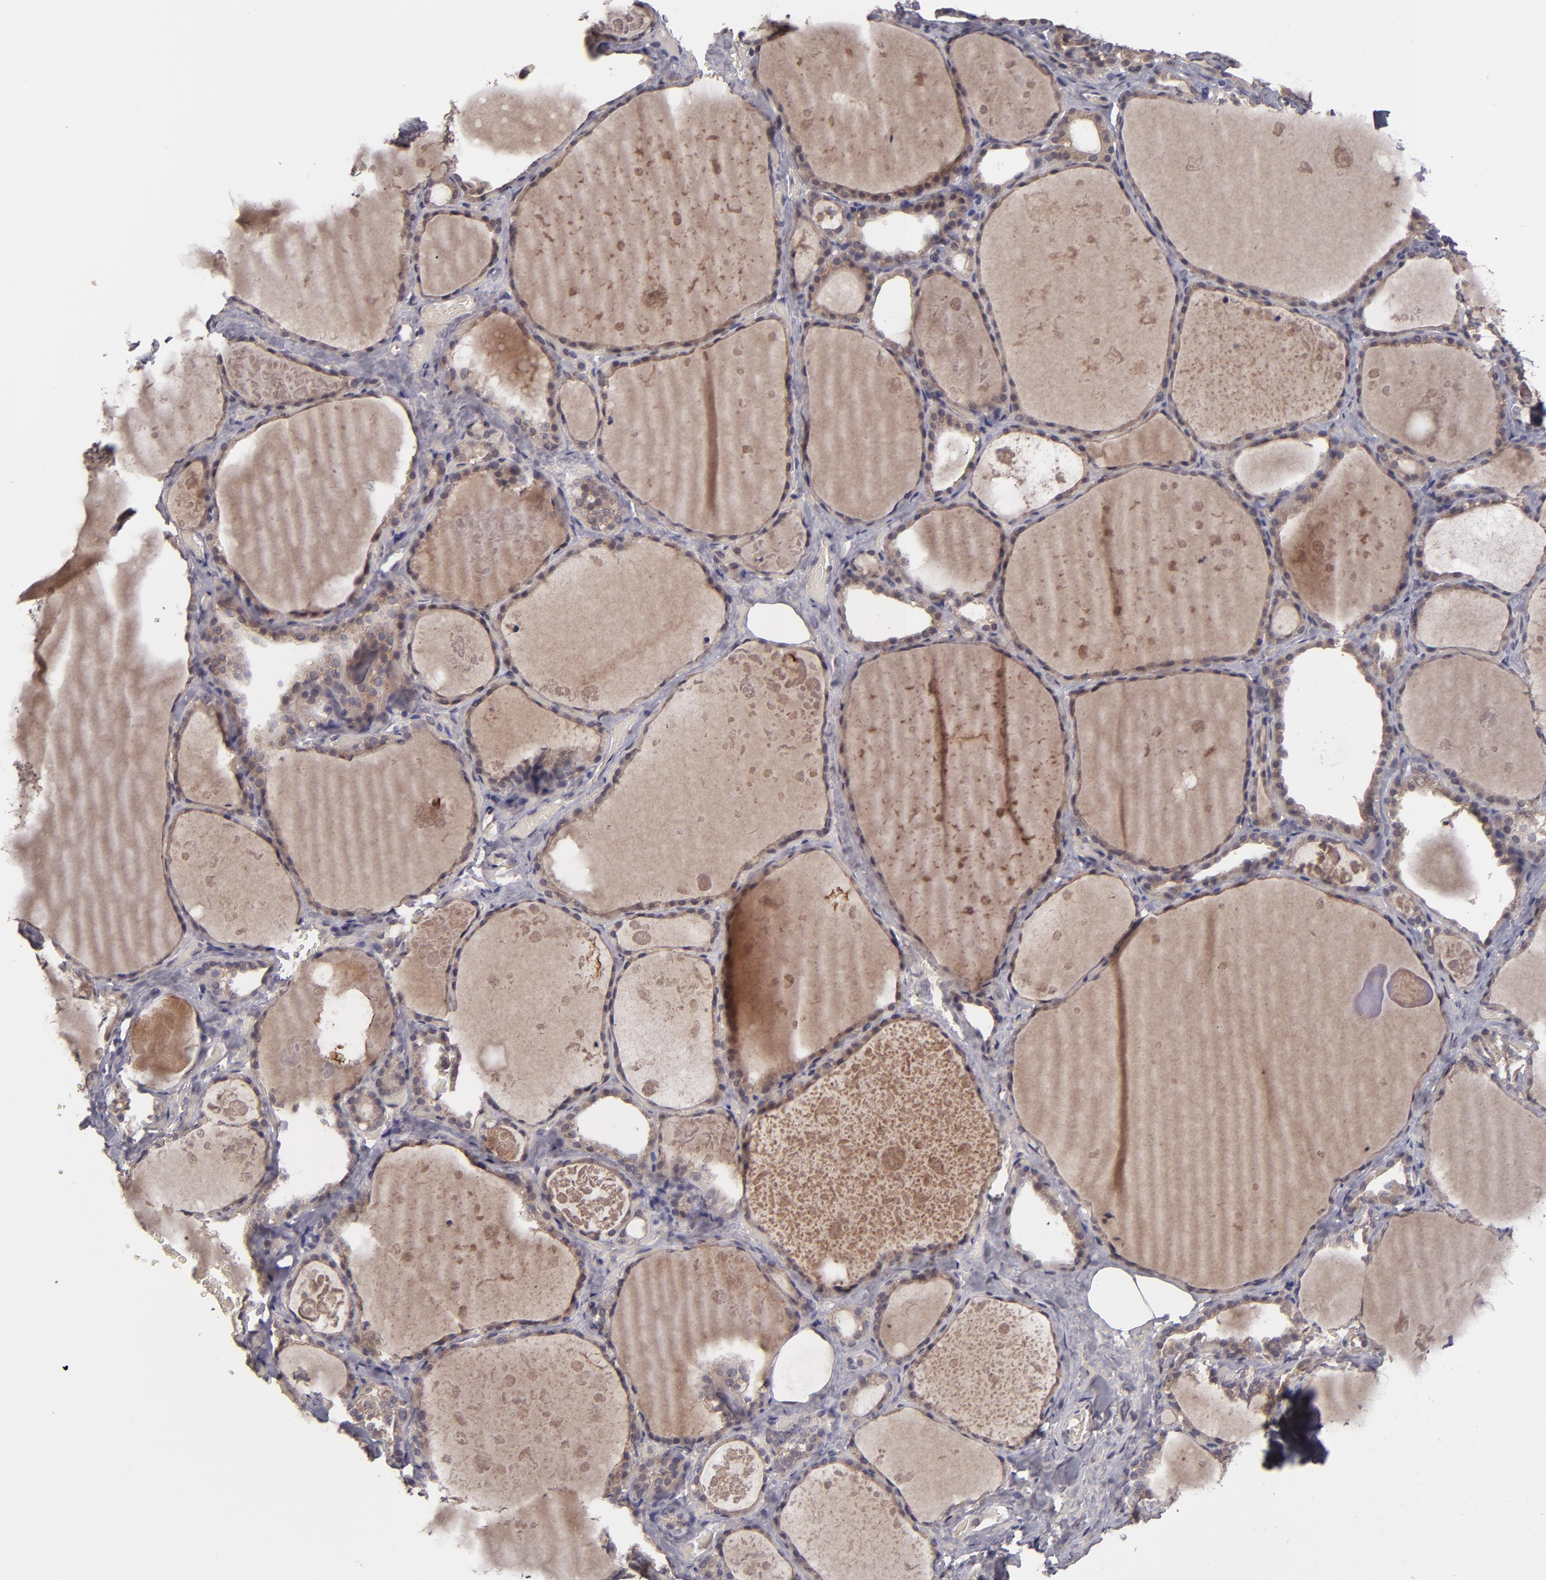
{"staining": {"intensity": "weak", "quantity": ">75%", "location": "cytoplasmic/membranous"}, "tissue": "thyroid gland", "cell_type": "Glandular cells", "image_type": "normal", "snomed": [{"axis": "morphology", "description": "Normal tissue, NOS"}, {"axis": "topography", "description": "Thyroid gland"}], "caption": "A high-resolution image shows immunohistochemistry staining of benign thyroid gland, which reveals weak cytoplasmic/membranous positivity in approximately >75% of glandular cells.", "gene": "TYMS", "patient": {"sex": "male", "age": 61}}